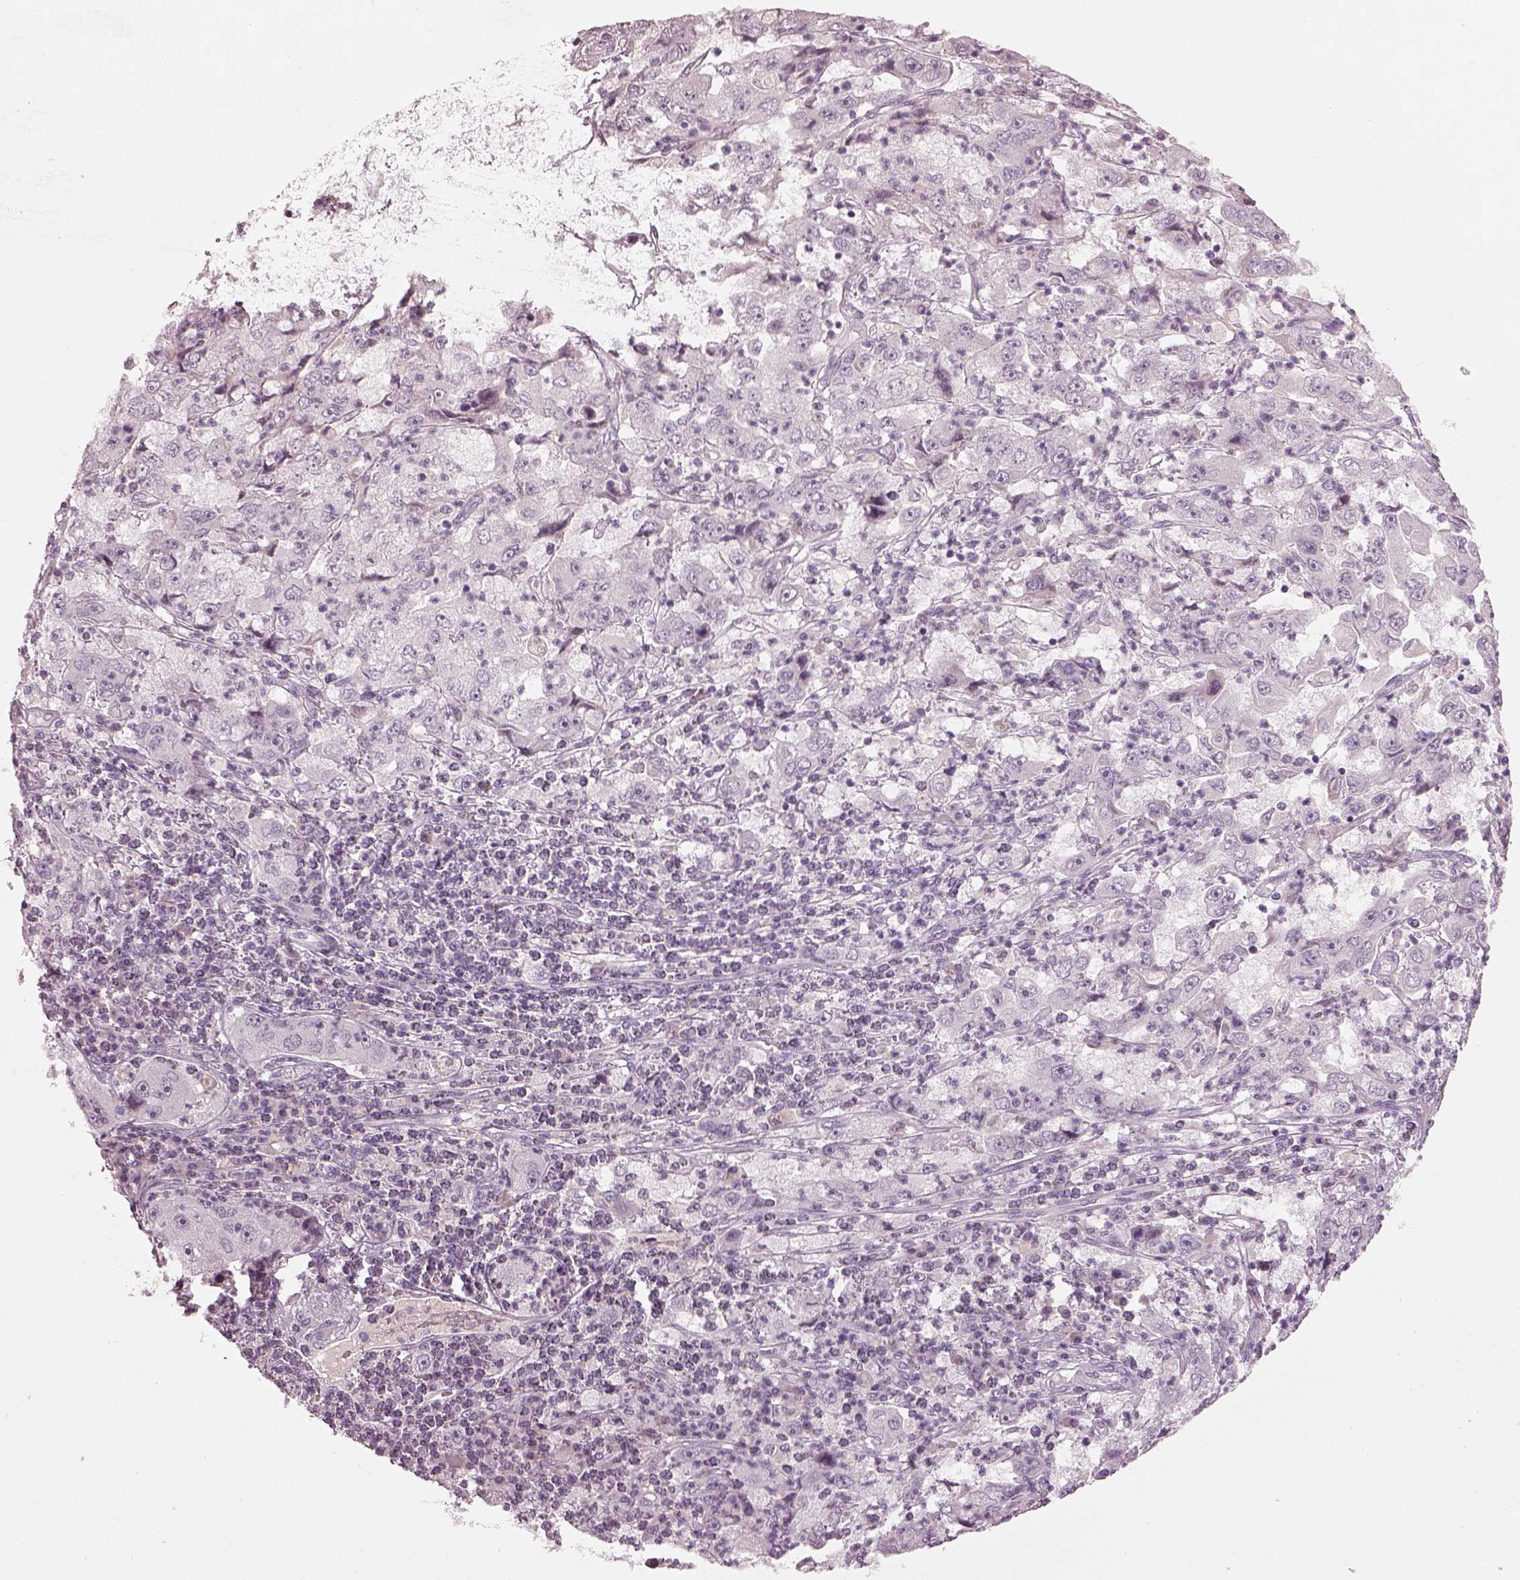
{"staining": {"intensity": "negative", "quantity": "none", "location": "none"}, "tissue": "cervical cancer", "cell_type": "Tumor cells", "image_type": "cancer", "snomed": [{"axis": "morphology", "description": "Squamous cell carcinoma, NOS"}, {"axis": "topography", "description": "Cervix"}], "caption": "Cervical cancer (squamous cell carcinoma) was stained to show a protein in brown. There is no significant expression in tumor cells.", "gene": "SPATA6L", "patient": {"sex": "female", "age": 36}}